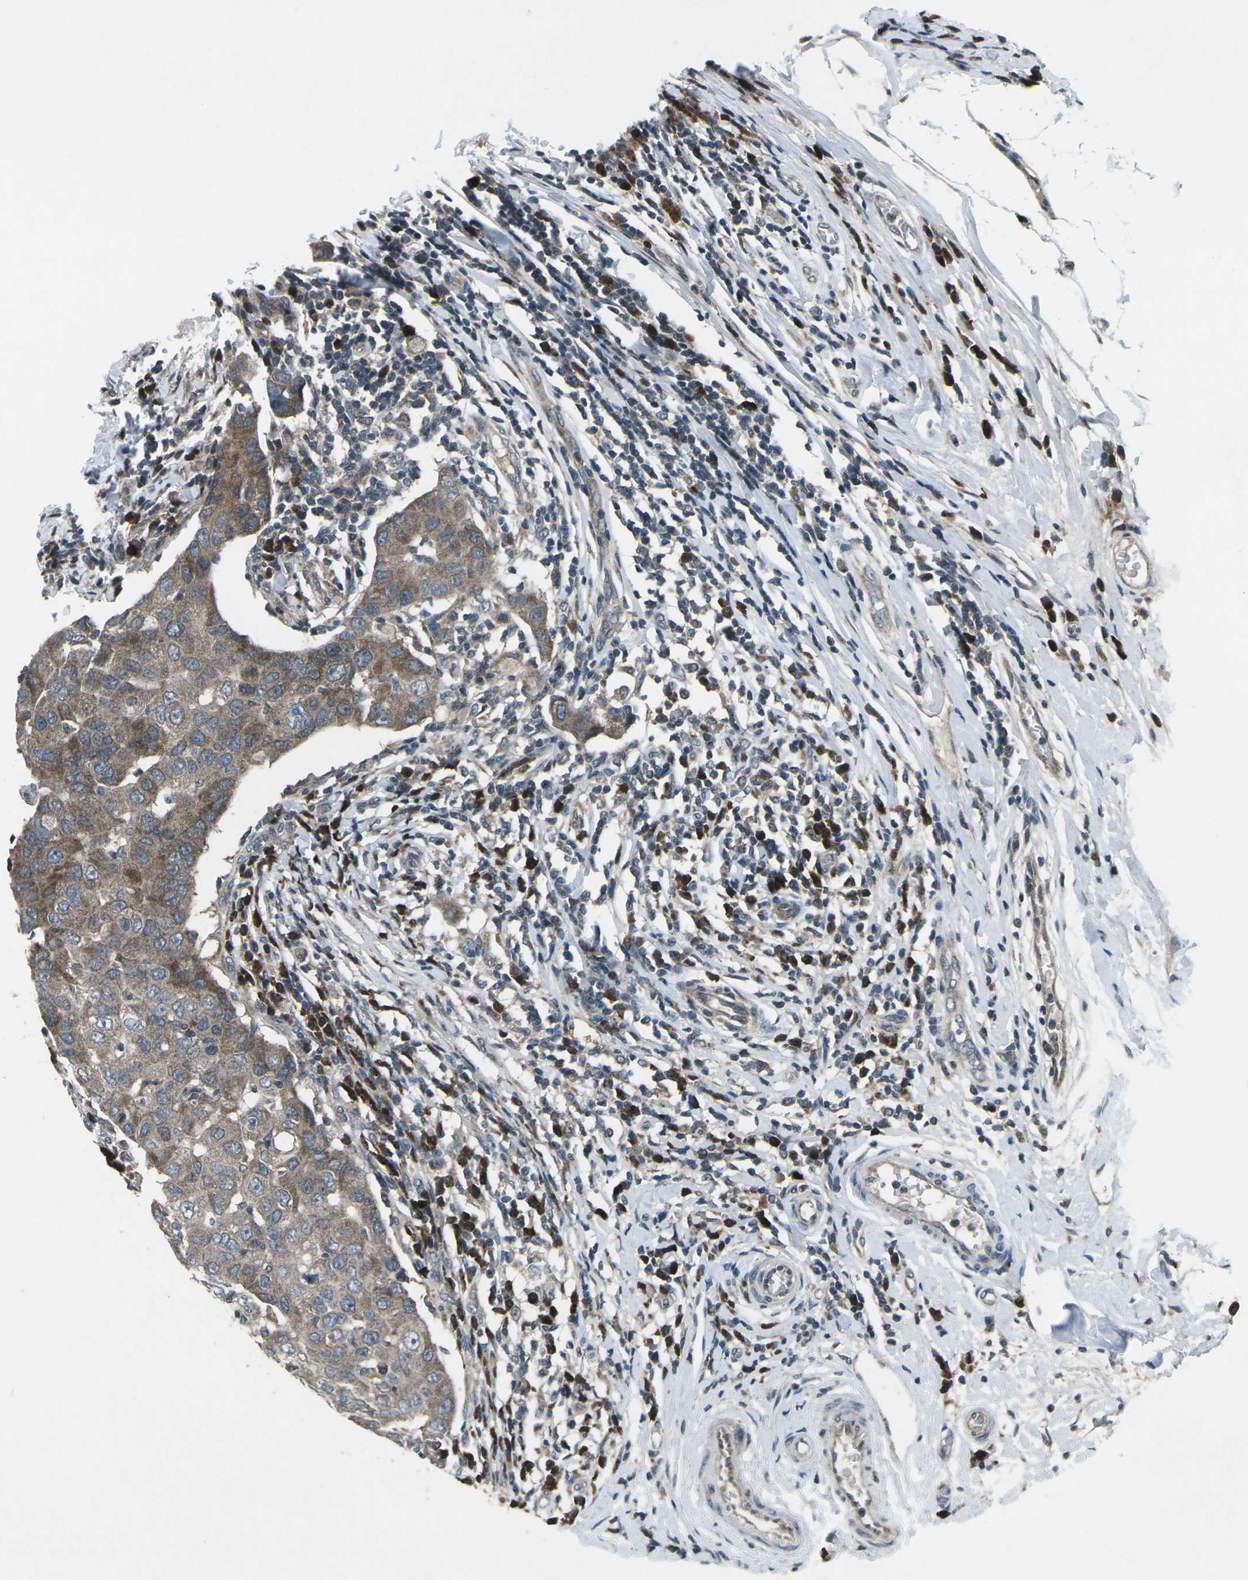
{"staining": {"intensity": "moderate", "quantity": "25%-75%", "location": "cytoplasmic/membranous"}, "tissue": "breast cancer", "cell_type": "Tumor cells", "image_type": "cancer", "snomed": [{"axis": "morphology", "description": "Duct carcinoma"}, {"axis": "topography", "description": "Breast"}], "caption": "High-magnification brightfield microscopy of invasive ductal carcinoma (breast) stained with DAB (brown) and counterstained with hematoxylin (blue). tumor cells exhibit moderate cytoplasmic/membranous positivity is present in approximately25%-75% of cells.", "gene": "CDK16", "patient": {"sex": "female", "age": 27}}